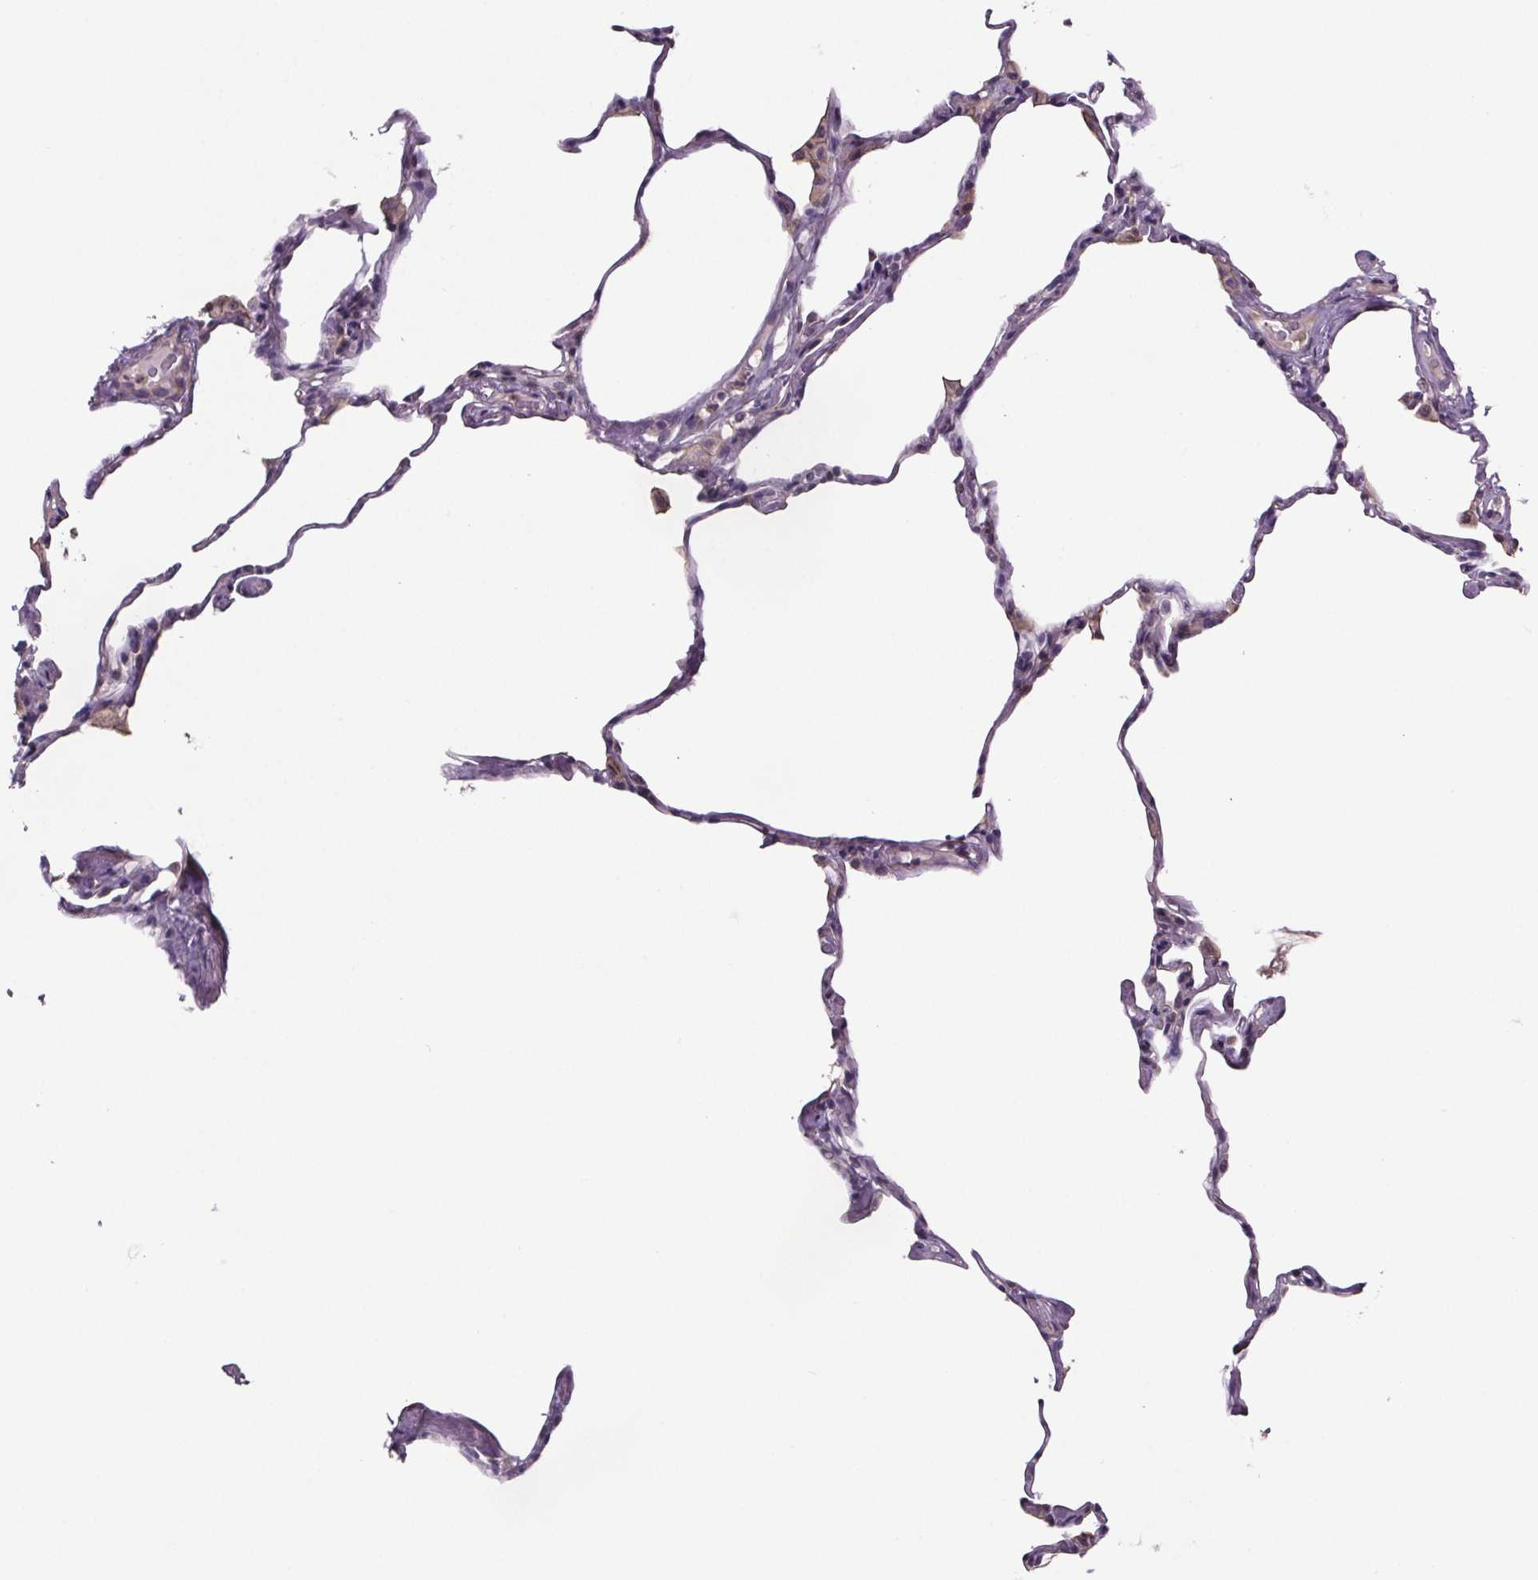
{"staining": {"intensity": "negative", "quantity": "none", "location": "none"}, "tissue": "lung", "cell_type": "Alveolar cells", "image_type": "normal", "snomed": [{"axis": "morphology", "description": "Normal tissue, NOS"}, {"axis": "topography", "description": "Lung"}], "caption": "Benign lung was stained to show a protein in brown. There is no significant staining in alveolar cells. (Brightfield microscopy of DAB IHC at high magnification).", "gene": "CLN3", "patient": {"sex": "male", "age": 65}}